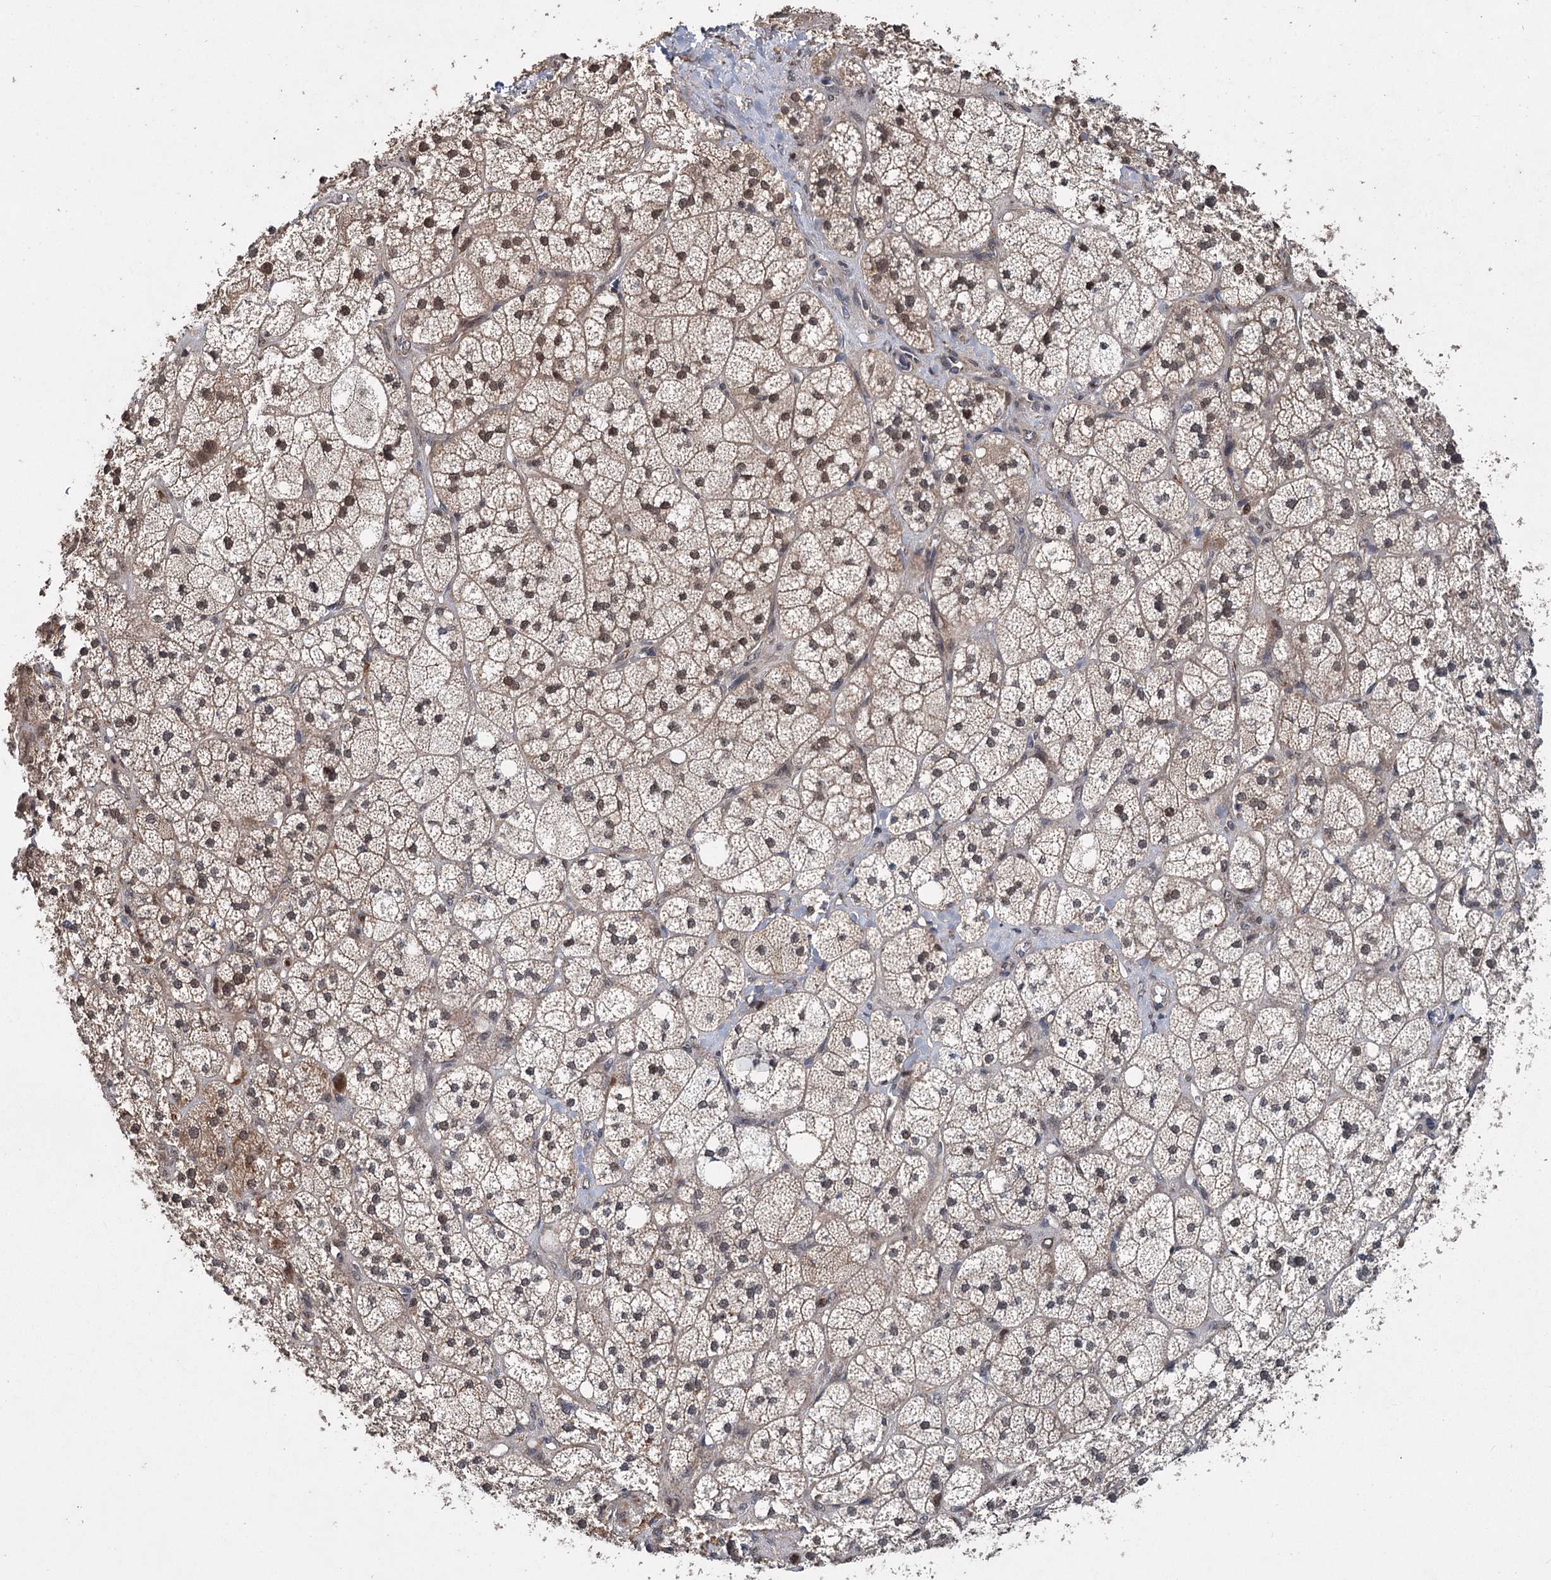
{"staining": {"intensity": "moderate", "quantity": "25%-75%", "location": "cytoplasmic/membranous,nuclear"}, "tissue": "adrenal gland", "cell_type": "Glandular cells", "image_type": "normal", "snomed": [{"axis": "morphology", "description": "Normal tissue, NOS"}, {"axis": "topography", "description": "Adrenal gland"}], "caption": "Adrenal gland stained with DAB immunohistochemistry (IHC) demonstrates medium levels of moderate cytoplasmic/membranous,nuclear expression in approximately 25%-75% of glandular cells.", "gene": "MYG1", "patient": {"sex": "male", "age": 61}}